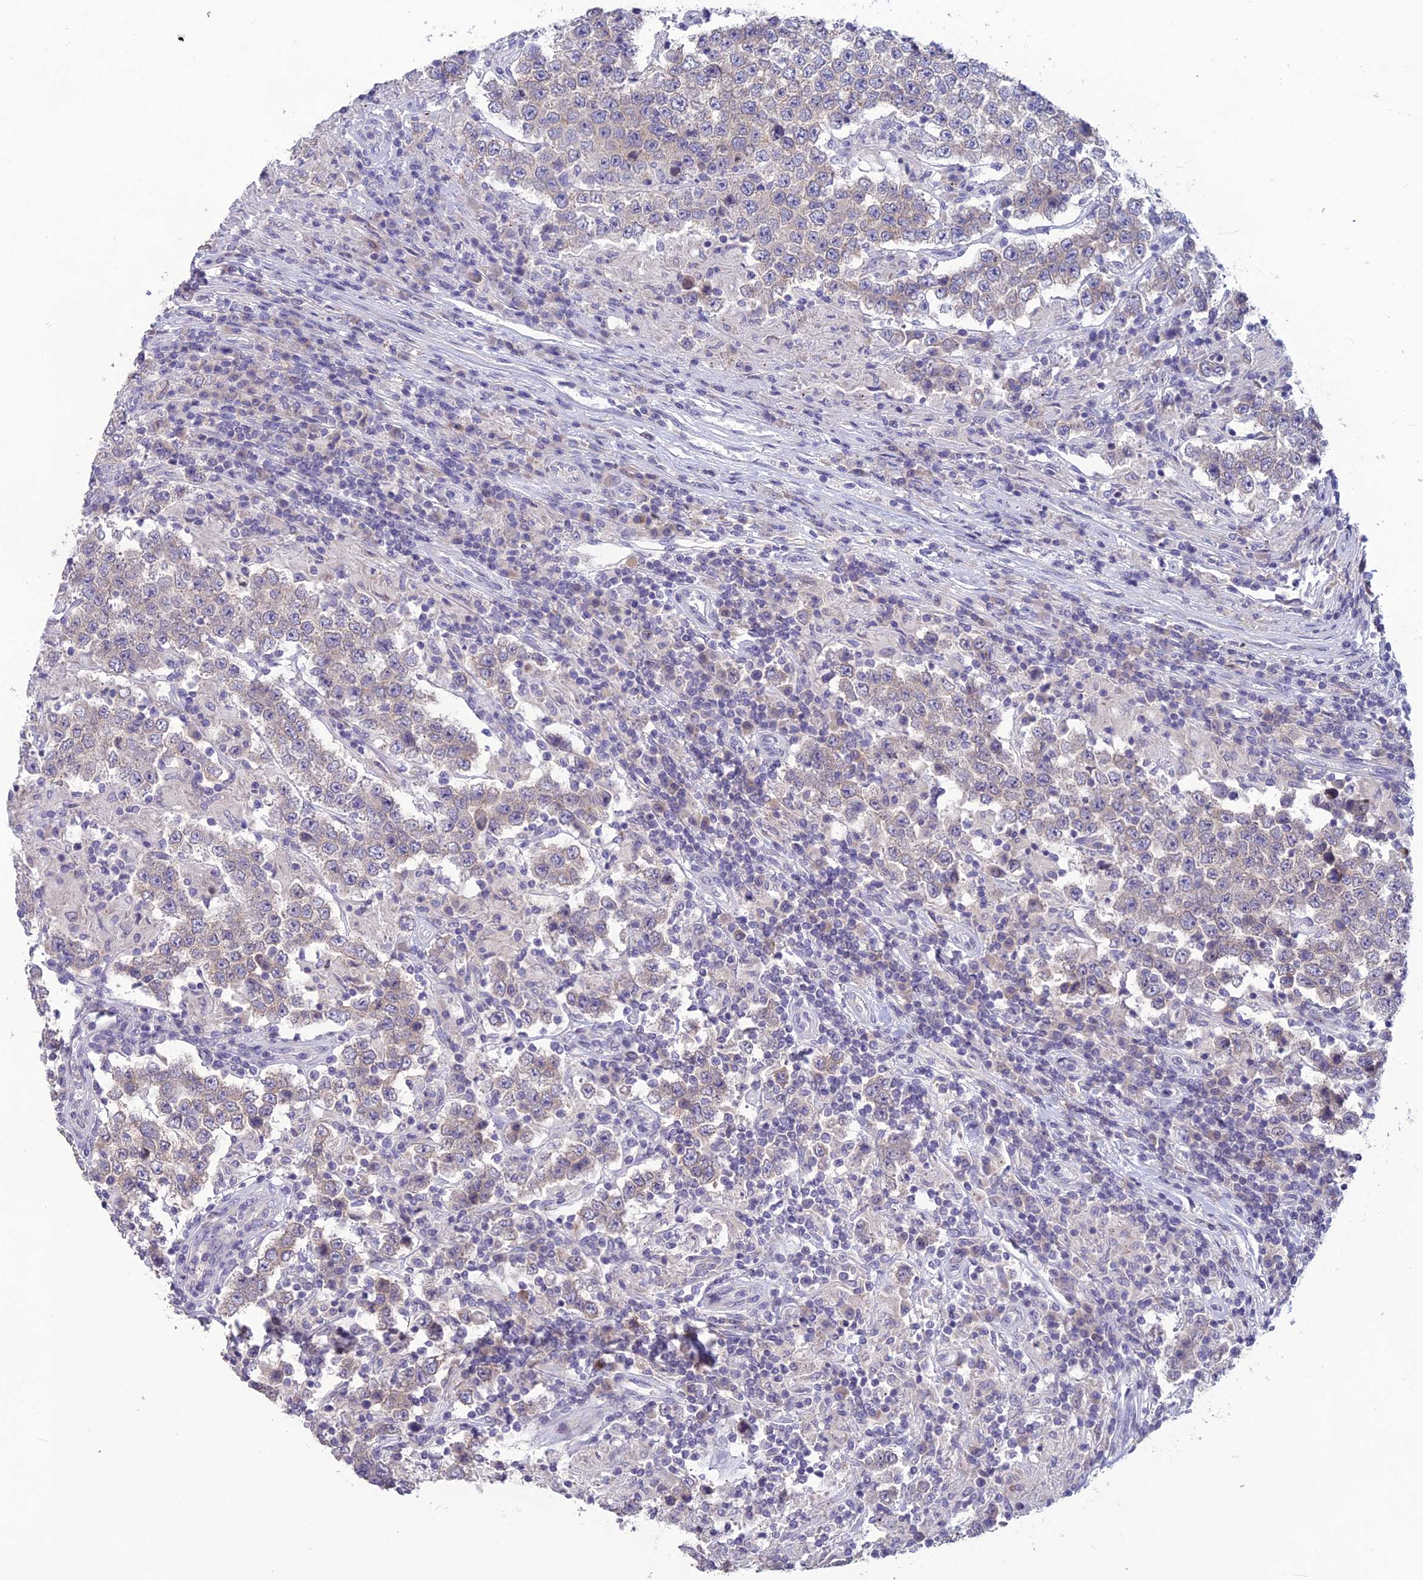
{"staining": {"intensity": "weak", "quantity": "<25%", "location": "cytoplasmic/membranous"}, "tissue": "testis cancer", "cell_type": "Tumor cells", "image_type": "cancer", "snomed": [{"axis": "morphology", "description": "Normal tissue, NOS"}, {"axis": "morphology", "description": "Urothelial carcinoma, High grade"}, {"axis": "morphology", "description": "Seminoma, NOS"}, {"axis": "morphology", "description": "Carcinoma, Embryonal, NOS"}, {"axis": "topography", "description": "Urinary bladder"}, {"axis": "topography", "description": "Testis"}], "caption": "Testis cancer (embryonal carcinoma) was stained to show a protein in brown. There is no significant positivity in tumor cells.", "gene": "TMEM134", "patient": {"sex": "male", "age": 41}}